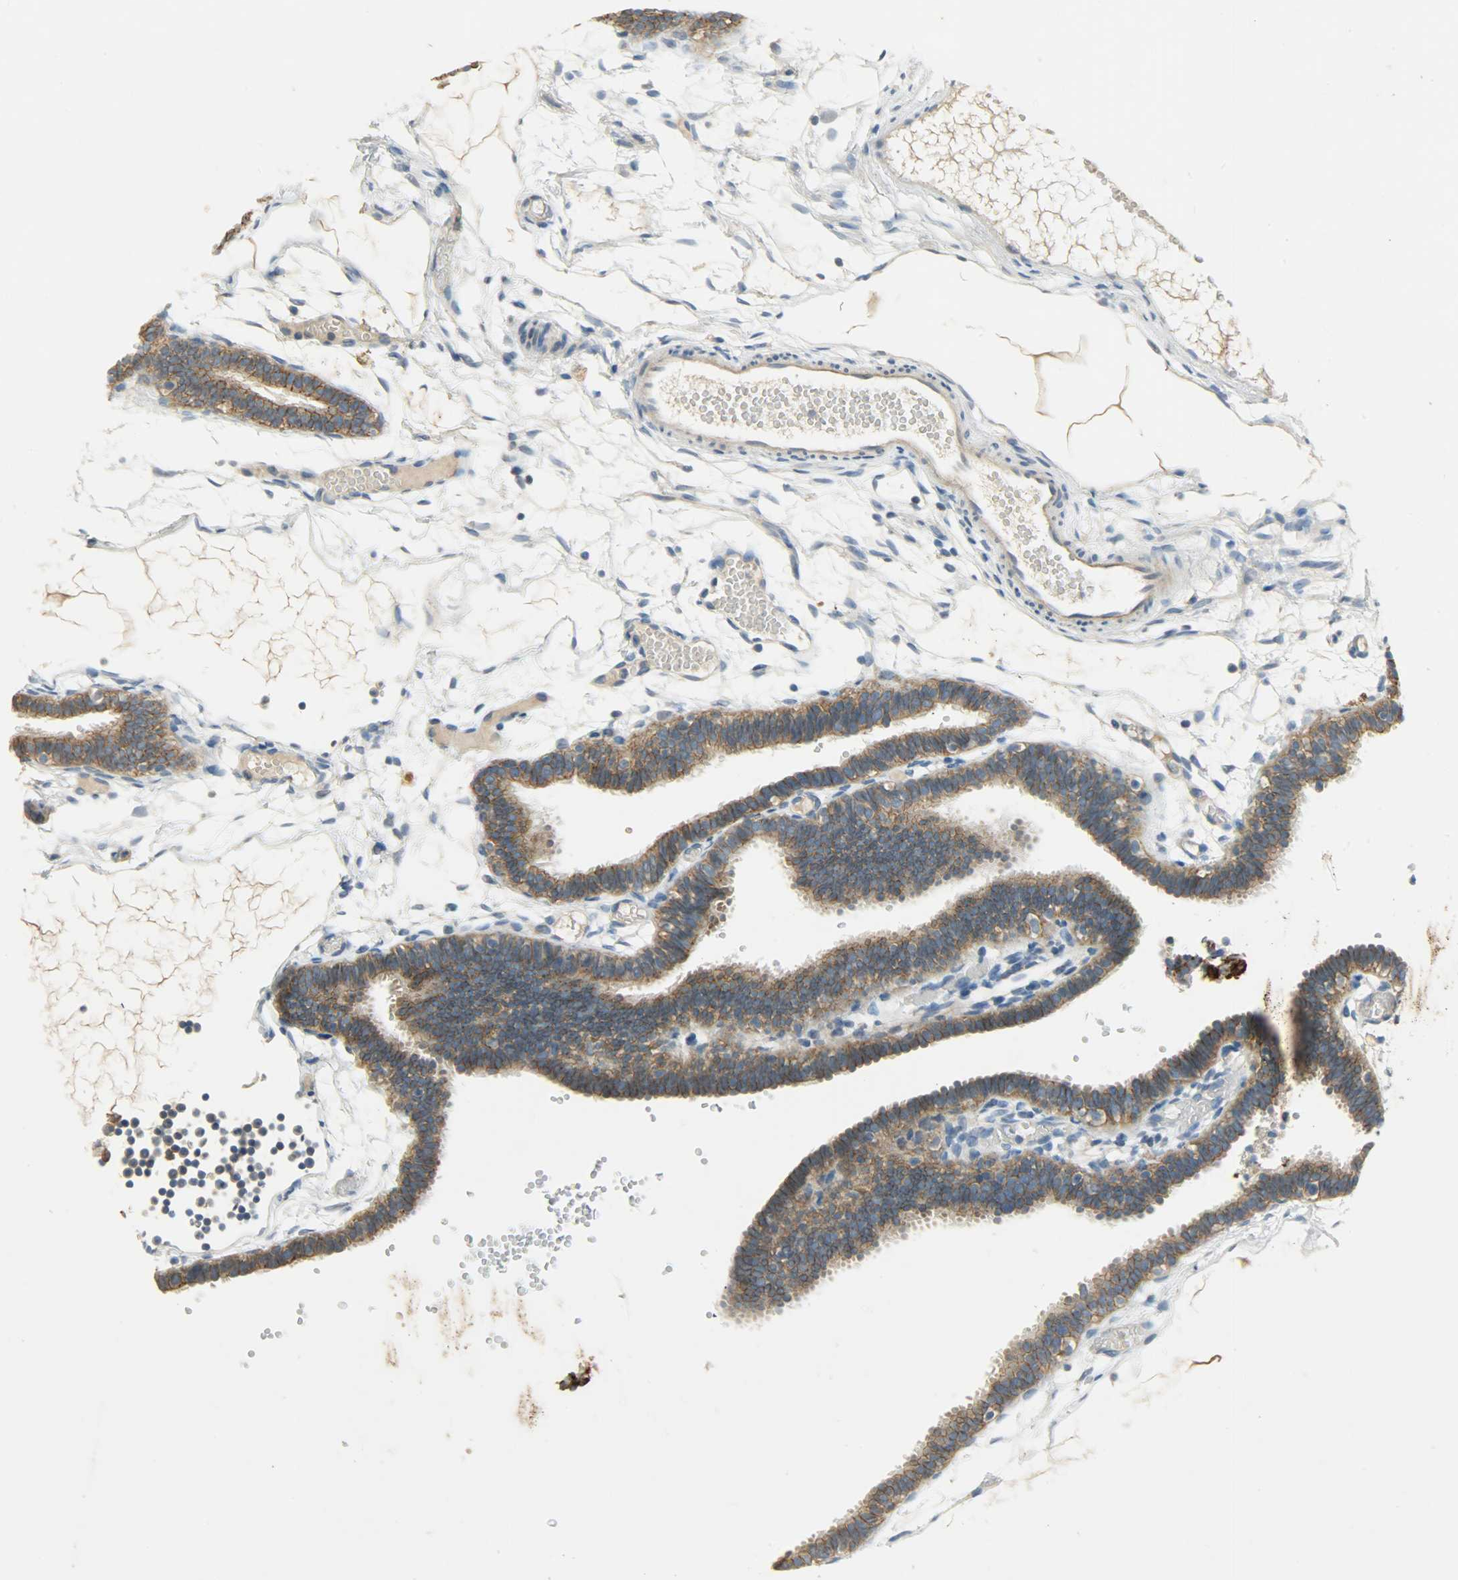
{"staining": {"intensity": "strong", "quantity": ">75%", "location": "cytoplasmic/membranous"}, "tissue": "fallopian tube", "cell_type": "Glandular cells", "image_type": "normal", "snomed": [{"axis": "morphology", "description": "Normal tissue, NOS"}, {"axis": "topography", "description": "Fallopian tube"}], "caption": "Benign fallopian tube reveals strong cytoplasmic/membranous staining in about >75% of glandular cells The staining is performed using DAB brown chromogen to label protein expression. The nuclei are counter-stained blue using hematoxylin..", "gene": "DSG2", "patient": {"sex": "female", "age": 29}}